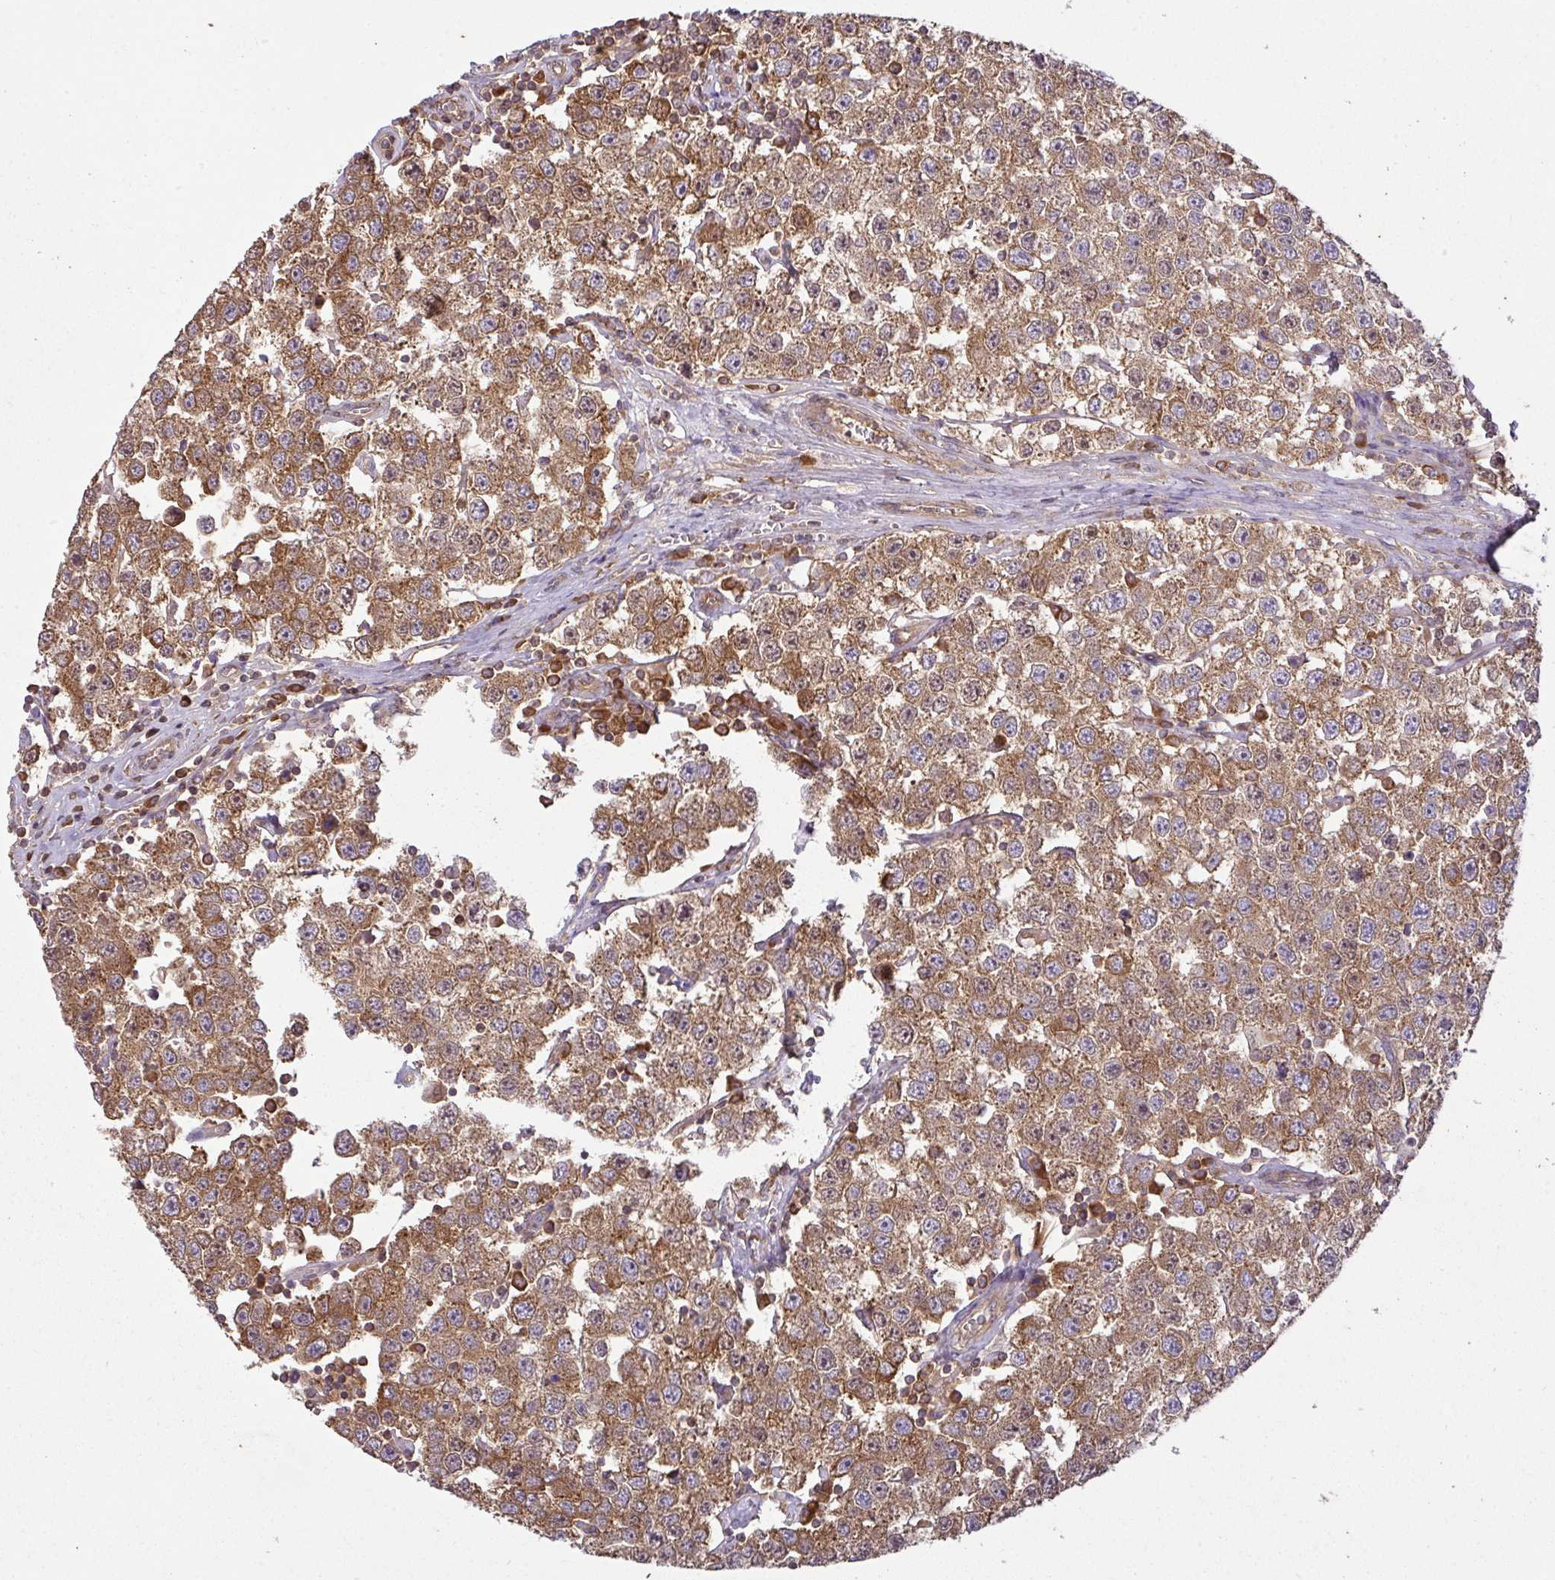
{"staining": {"intensity": "moderate", "quantity": ">75%", "location": "cytoplasmic/membranous"}, "tissue": "testis cancer", "cell_type": "Tumor cells", "image_type": "cancer", "snomed": [{"axis": "morphology", "description": "Seminoma, NOS"}, {"axis": "topography", "description": "Testis"}], "caption": "The image displays immunohistochemical staining of testis cancer (seminoma). There is moderate cytoplasmic/membranous expression is present in approximately >75% of tumor cells. The staining was performed using DAB (3,3'-diaminobenzidine), with brown indicating positive protein expression. Nuclei are stained blue with hematoxylin.", "gene": "GSPT1", "patient": {"sex": "male", "age": 34}}